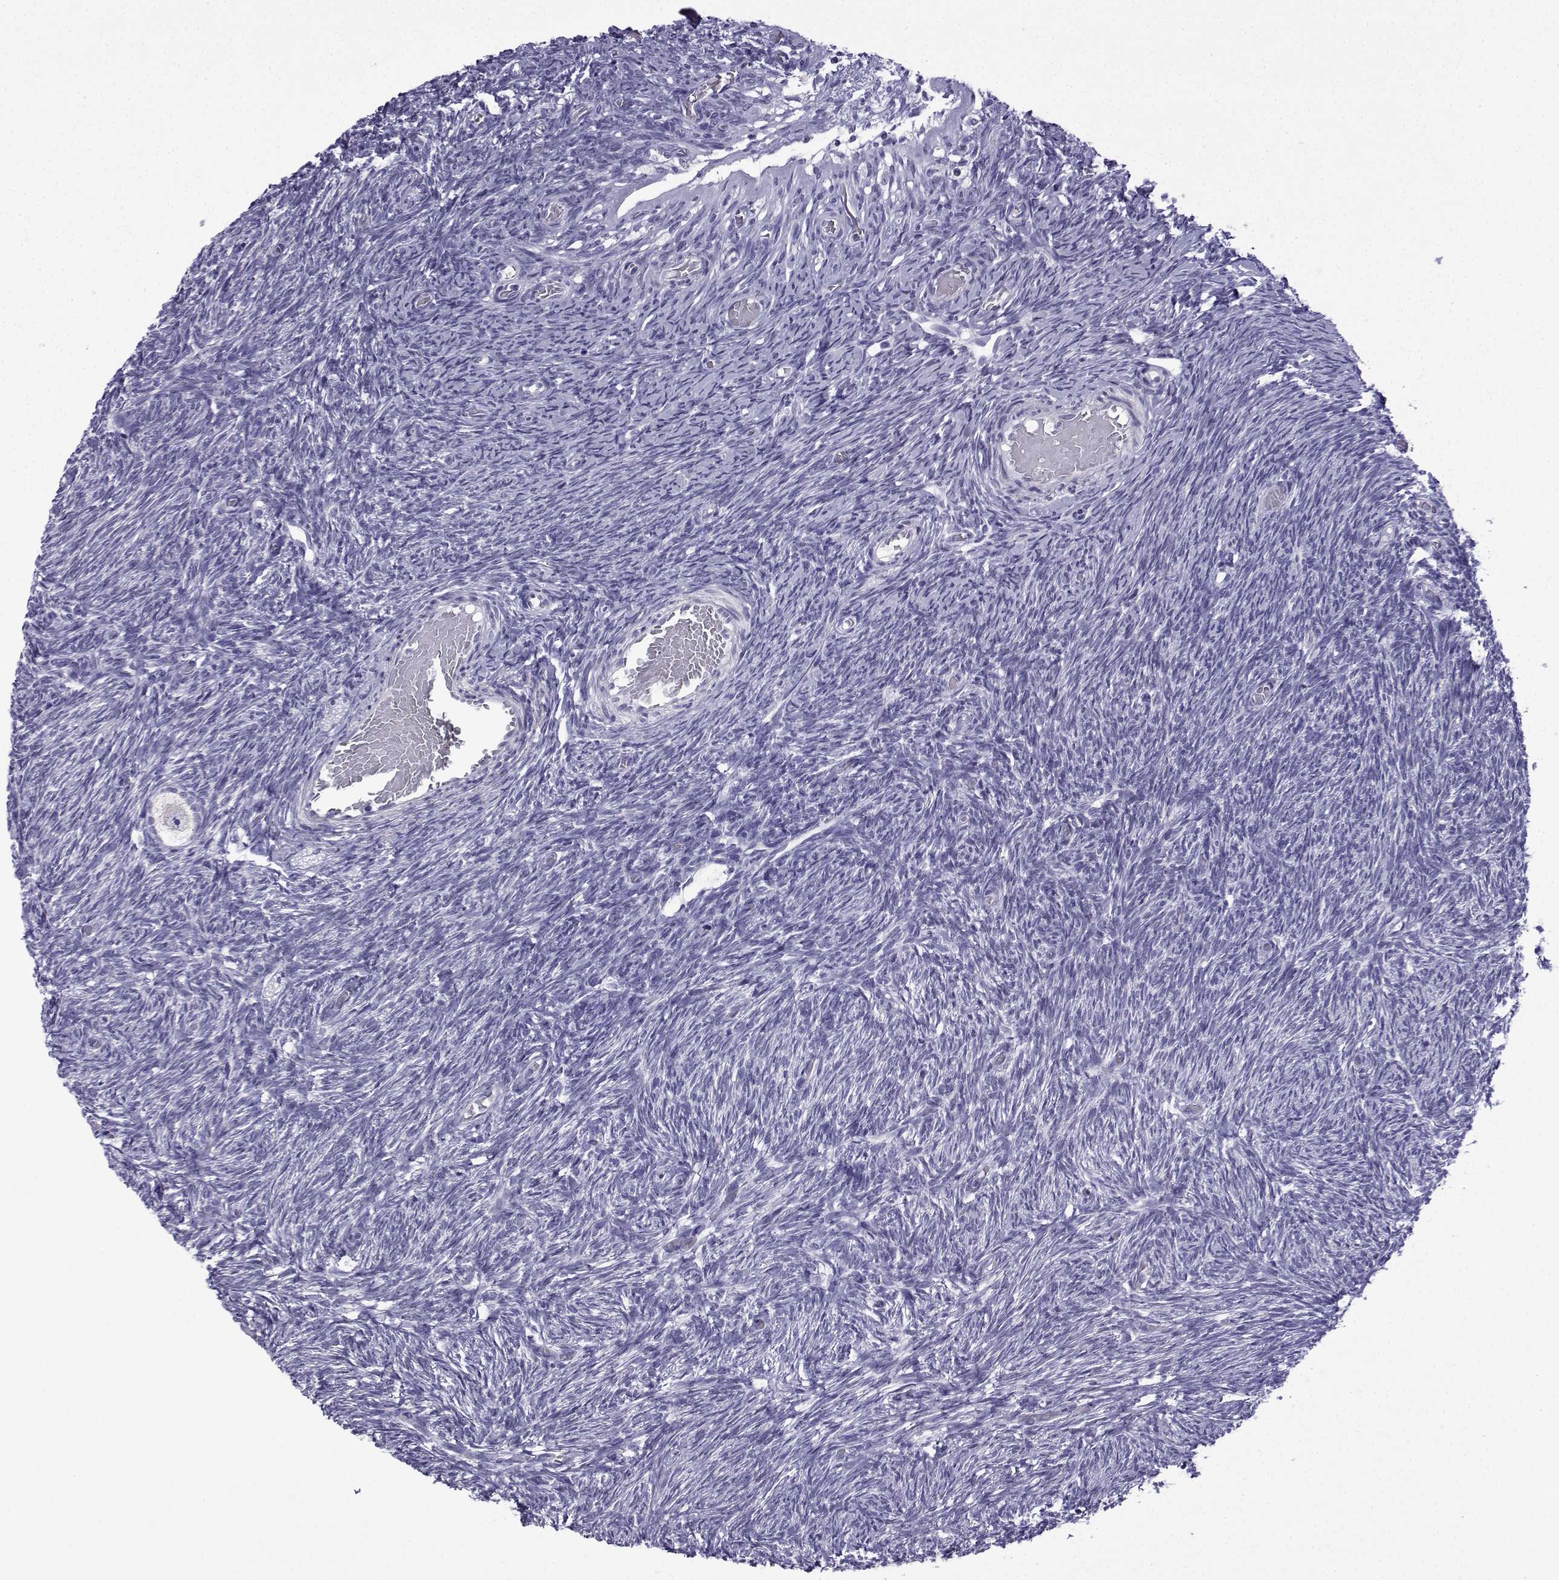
{"staining": {"intensity": "negative", "quantity": "none", "location": "none"}, "tissue": "ovary", "cell_type": "Follicle cells", "image_type": "normal", "snomed": [{"axis": "morphology", "description": "Normal tissue, NOS"}, {"axis": "topography", "description": "Ovary"}], "caption": "Follicle cells are negative for brown protein staining in normal ovary. (Immunohistochemistry, brightfield microscopy, high magnification).", "gene": "ACRBP", "patient": {"sex": "female", "age": 39}}